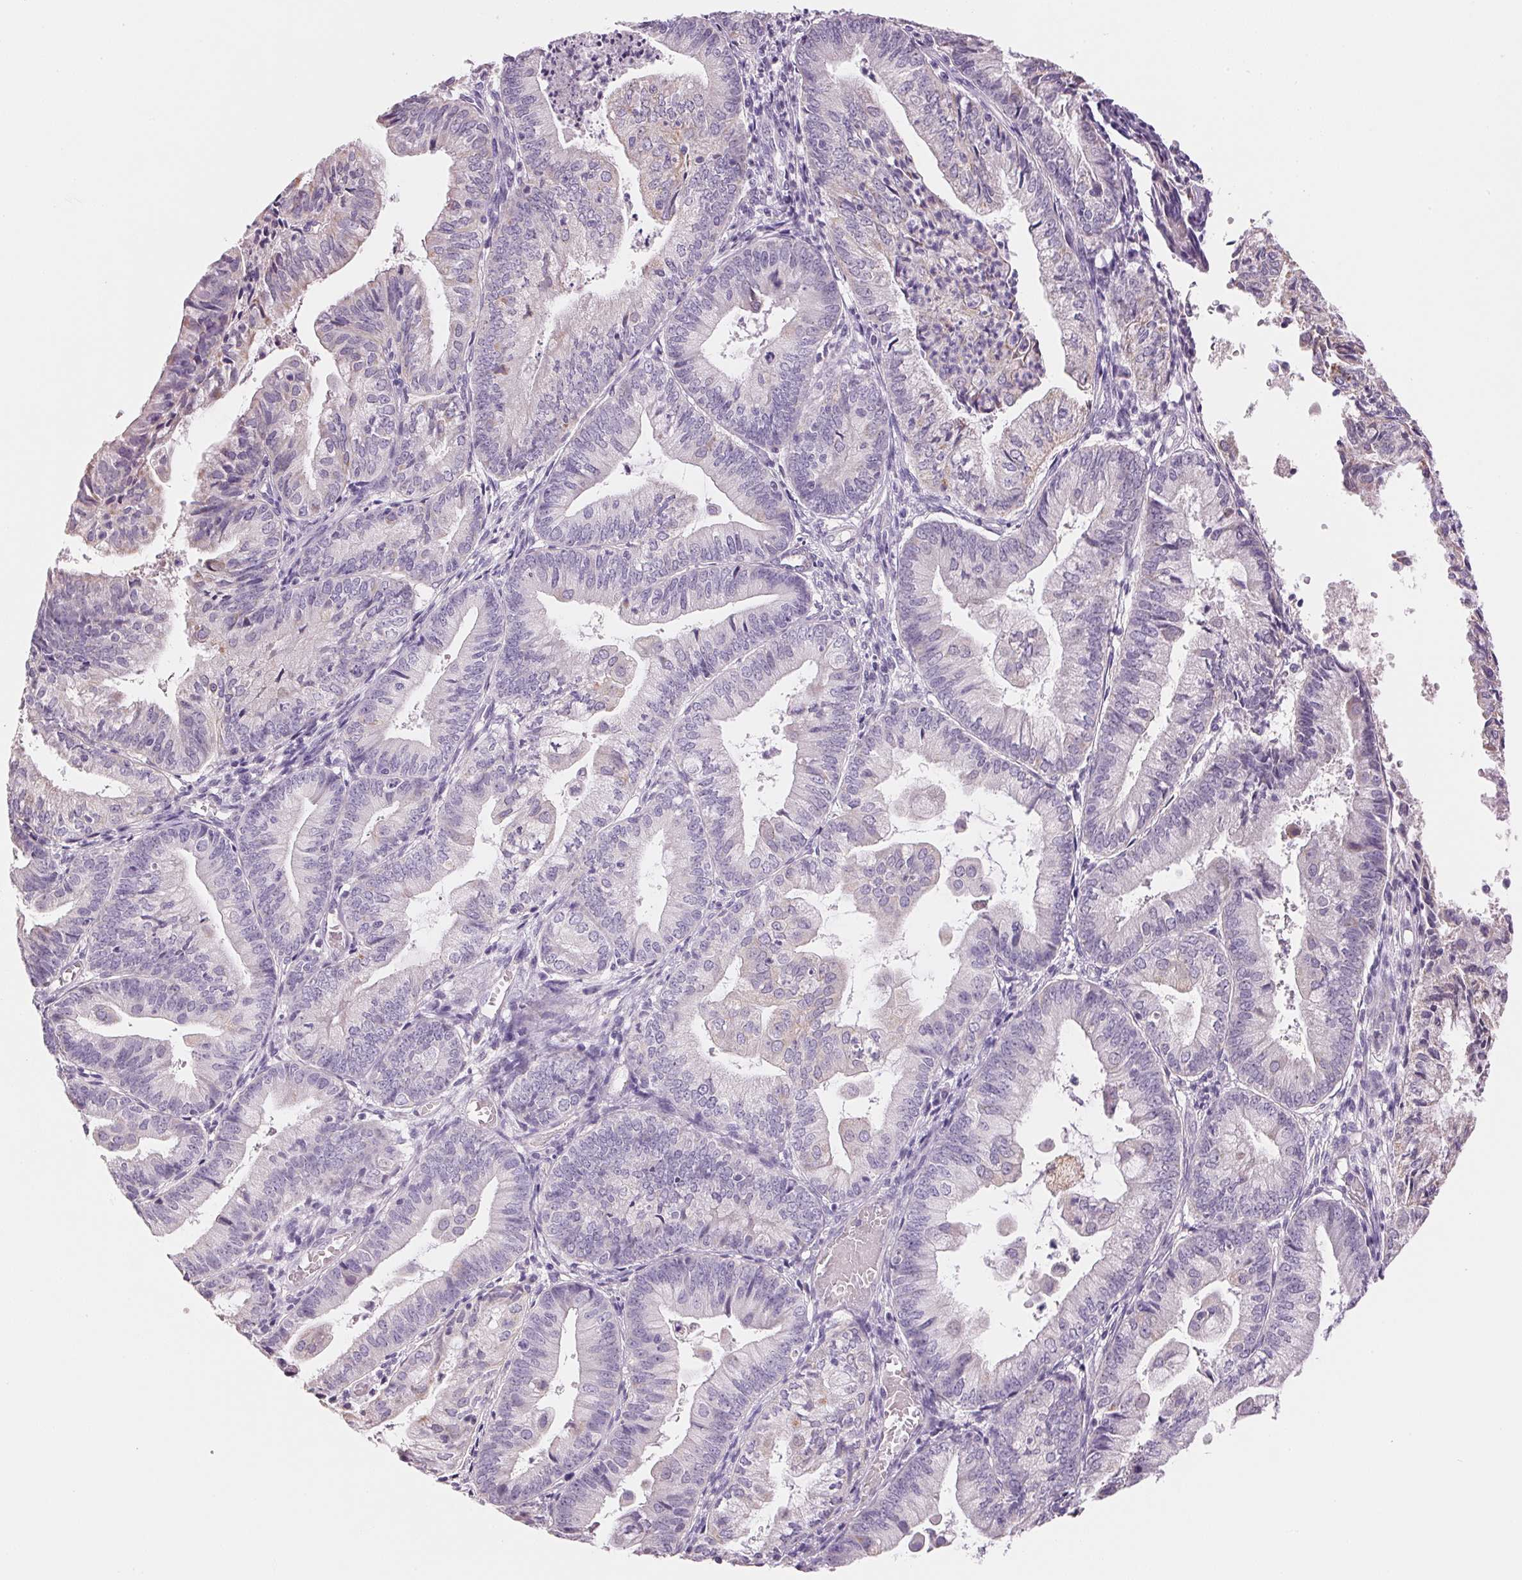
{"staining": {"intensity": "negative", "quantity": "none", "location": "none"}, "tissue": "endometrial cancer", "cell_type": "Tumor cells", "image_type": "cancer", "snomed": [{"axis": "morphology", "description": "Adenocarcinoma, NOS"}, {"axis": "topography", "description": "Endometrium"}], "caption": "Protein analysis of endometrial cancer displays no significant staining in tumor cells.", "gene": "CYP11B1", "patient": {"sex": "female", "age": 55}}